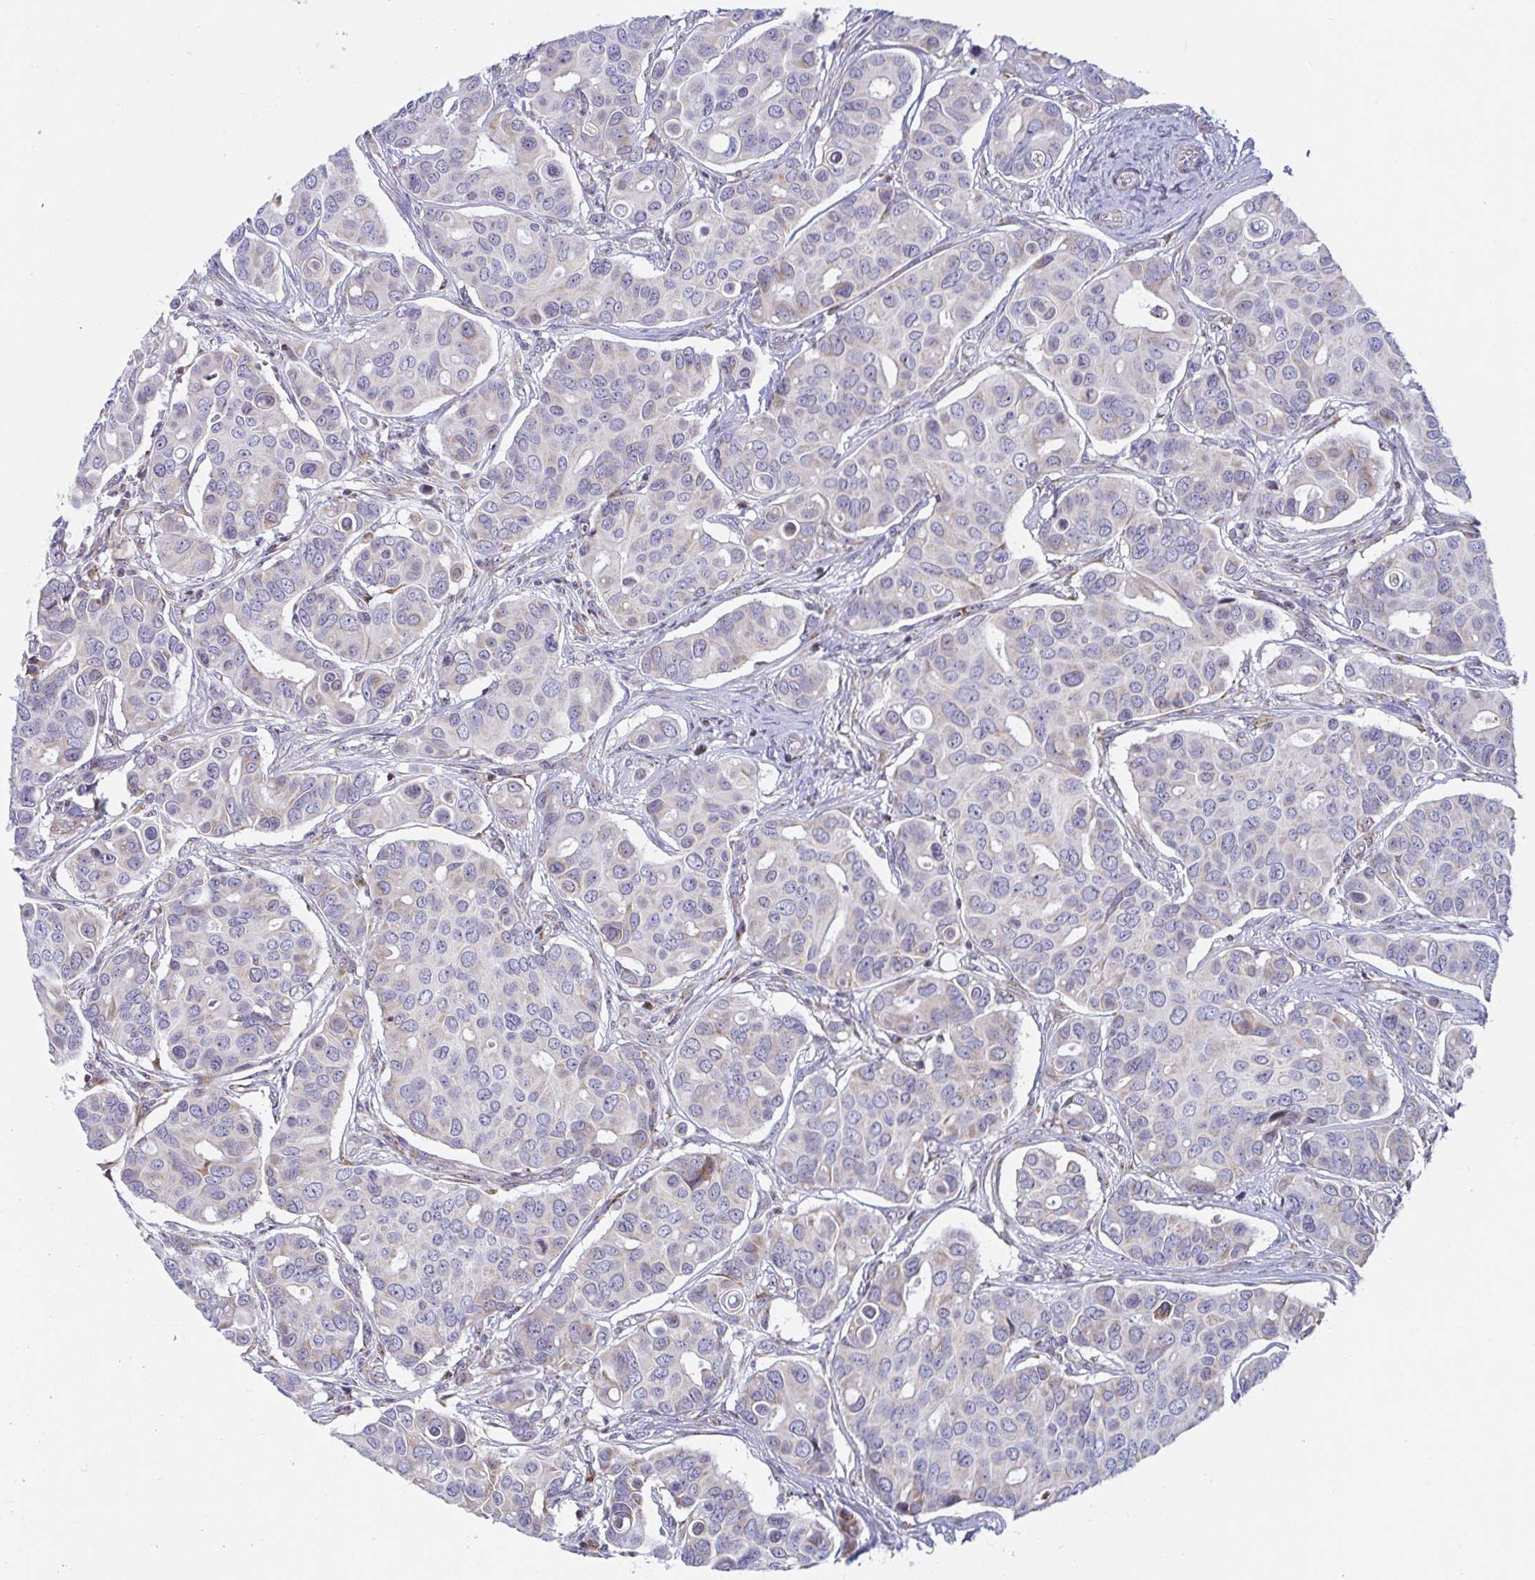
{"staining": {"intensity": "weak", "quantity": "<25%", "location": "cytoplasmic/membranous"}, "tissue": "breast cancer", "cell_type": "Tumor cells", "image_type": "cancer", "snomed": [{"axis": "morphology", "description": "Normal tissue, NOS"}, {"axis": "morphology", "description": "Duct carcinoma"}, {"axis": "topography", "description": "Skin"}, {"axis": "topography", "description": "Breast"}], "caption": "High magnification brightfield microscopy of breast intraductal carcinoma stained with DAB (3,3'-diaminobenzidine) (brown) and counterstained with hematoxylin (blue): tumor cells show no significant expression. Brightfield microscopy of immunohistochemistry stained with DAB (3,3'-diaminobenzidine) (brown) and hematoxylin (blue), captured at high magnification.", "gene": "ATP5MJ", "patient": {"sex": "female", "age": 54}}